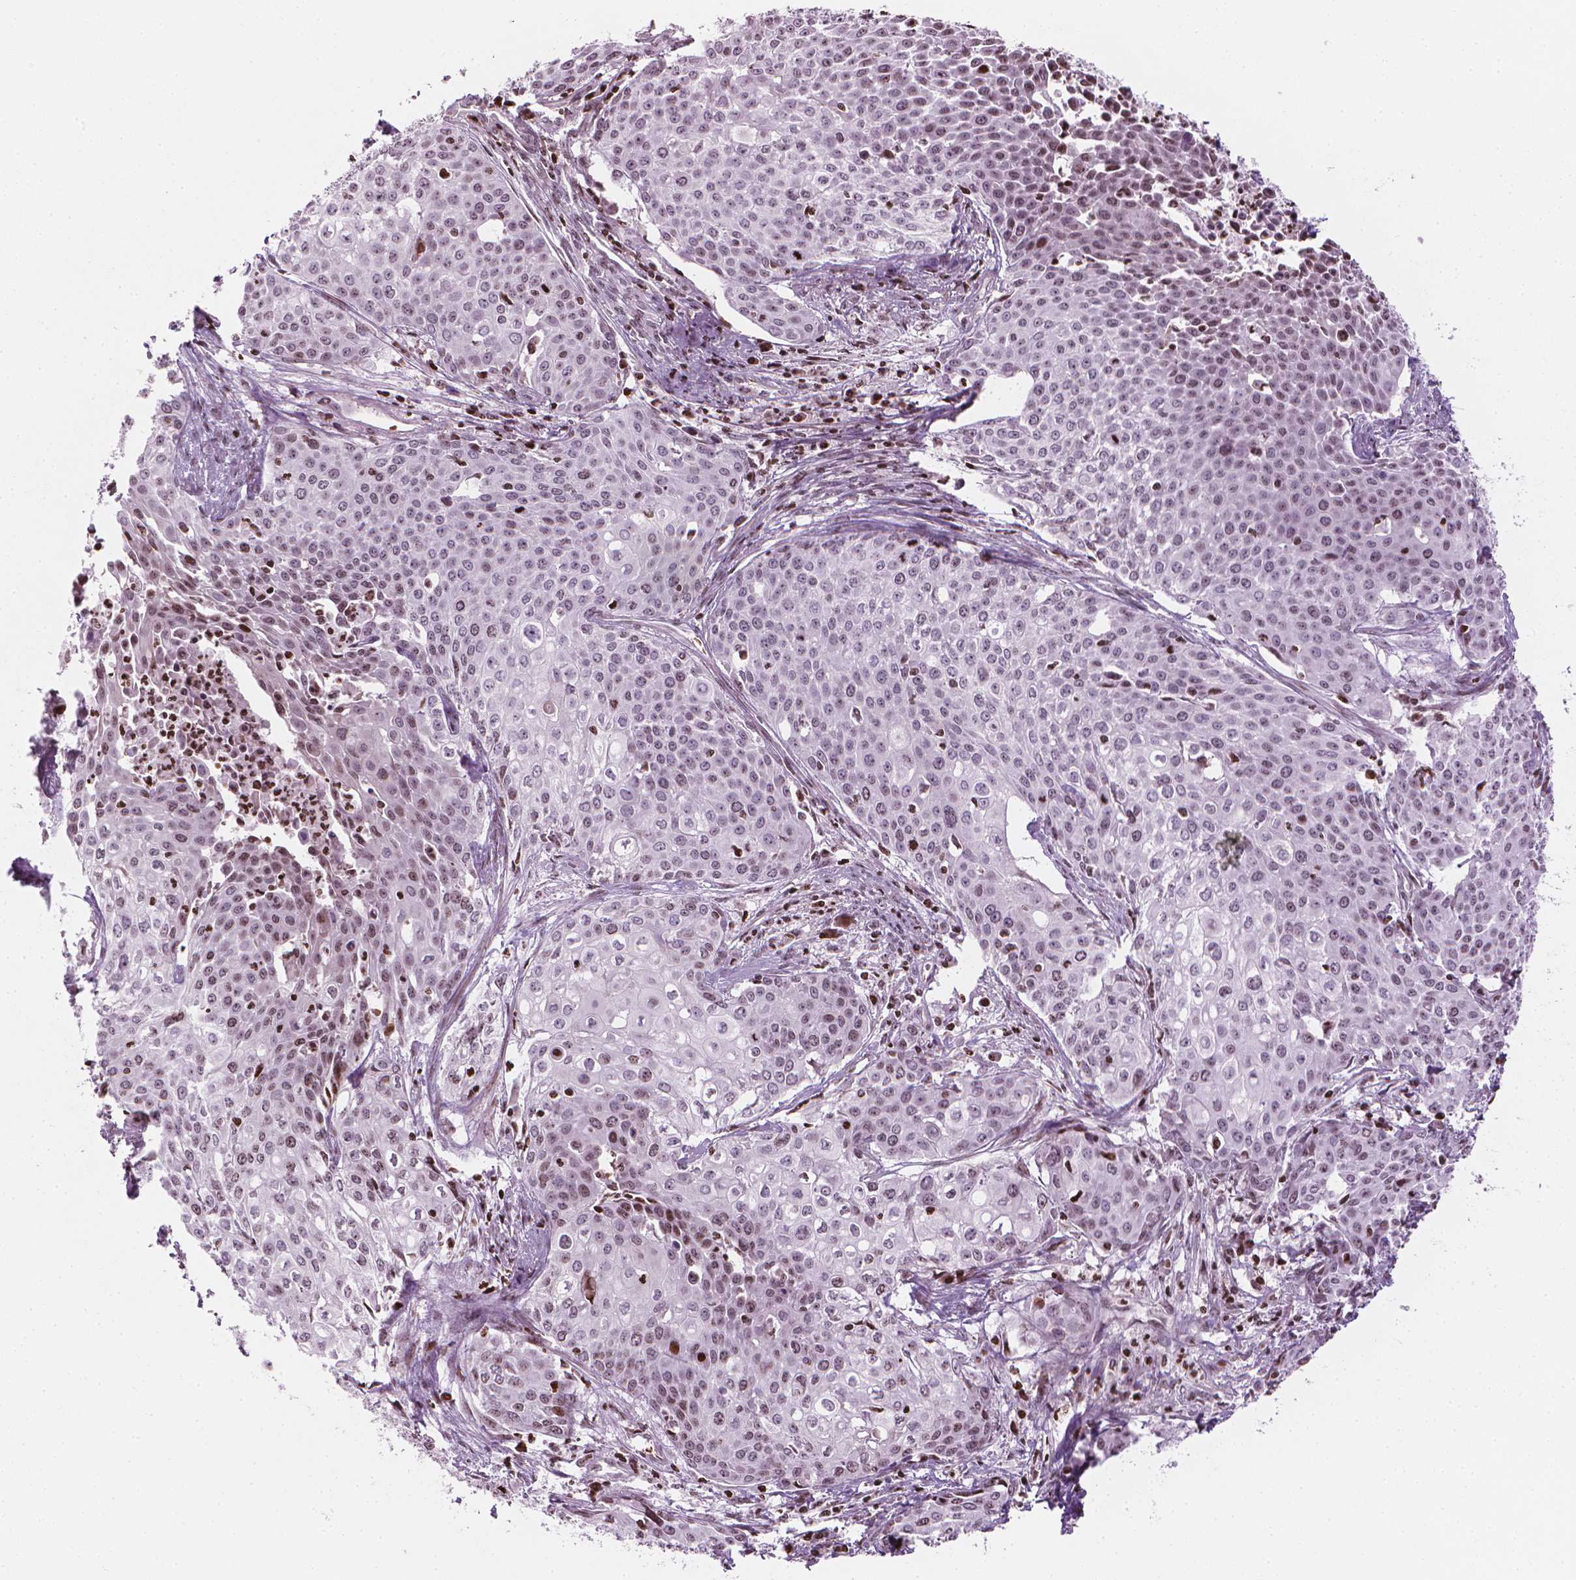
{"staining": {"intensity": "moderate", "quantity": "<25%", "location": "nuclear"}, "tissue": "cervical cancer", "cell_type": "Tumor cells", "image_type": "cancer", "snomed": [{"axis": "morphology", "description": "Squamous cell carcinoma, NOS"}, {"axis": "topography", "description": "Cervix"}], "caption": "Human cervical cancer (squamous cell carcinoma) stained for a protein (brown) exhibits moderate nuclear positive expression in approximately <25% of tumor cells.", "gene": "PIP4K2A", "patient": {"sex": "female", "age": 39}}